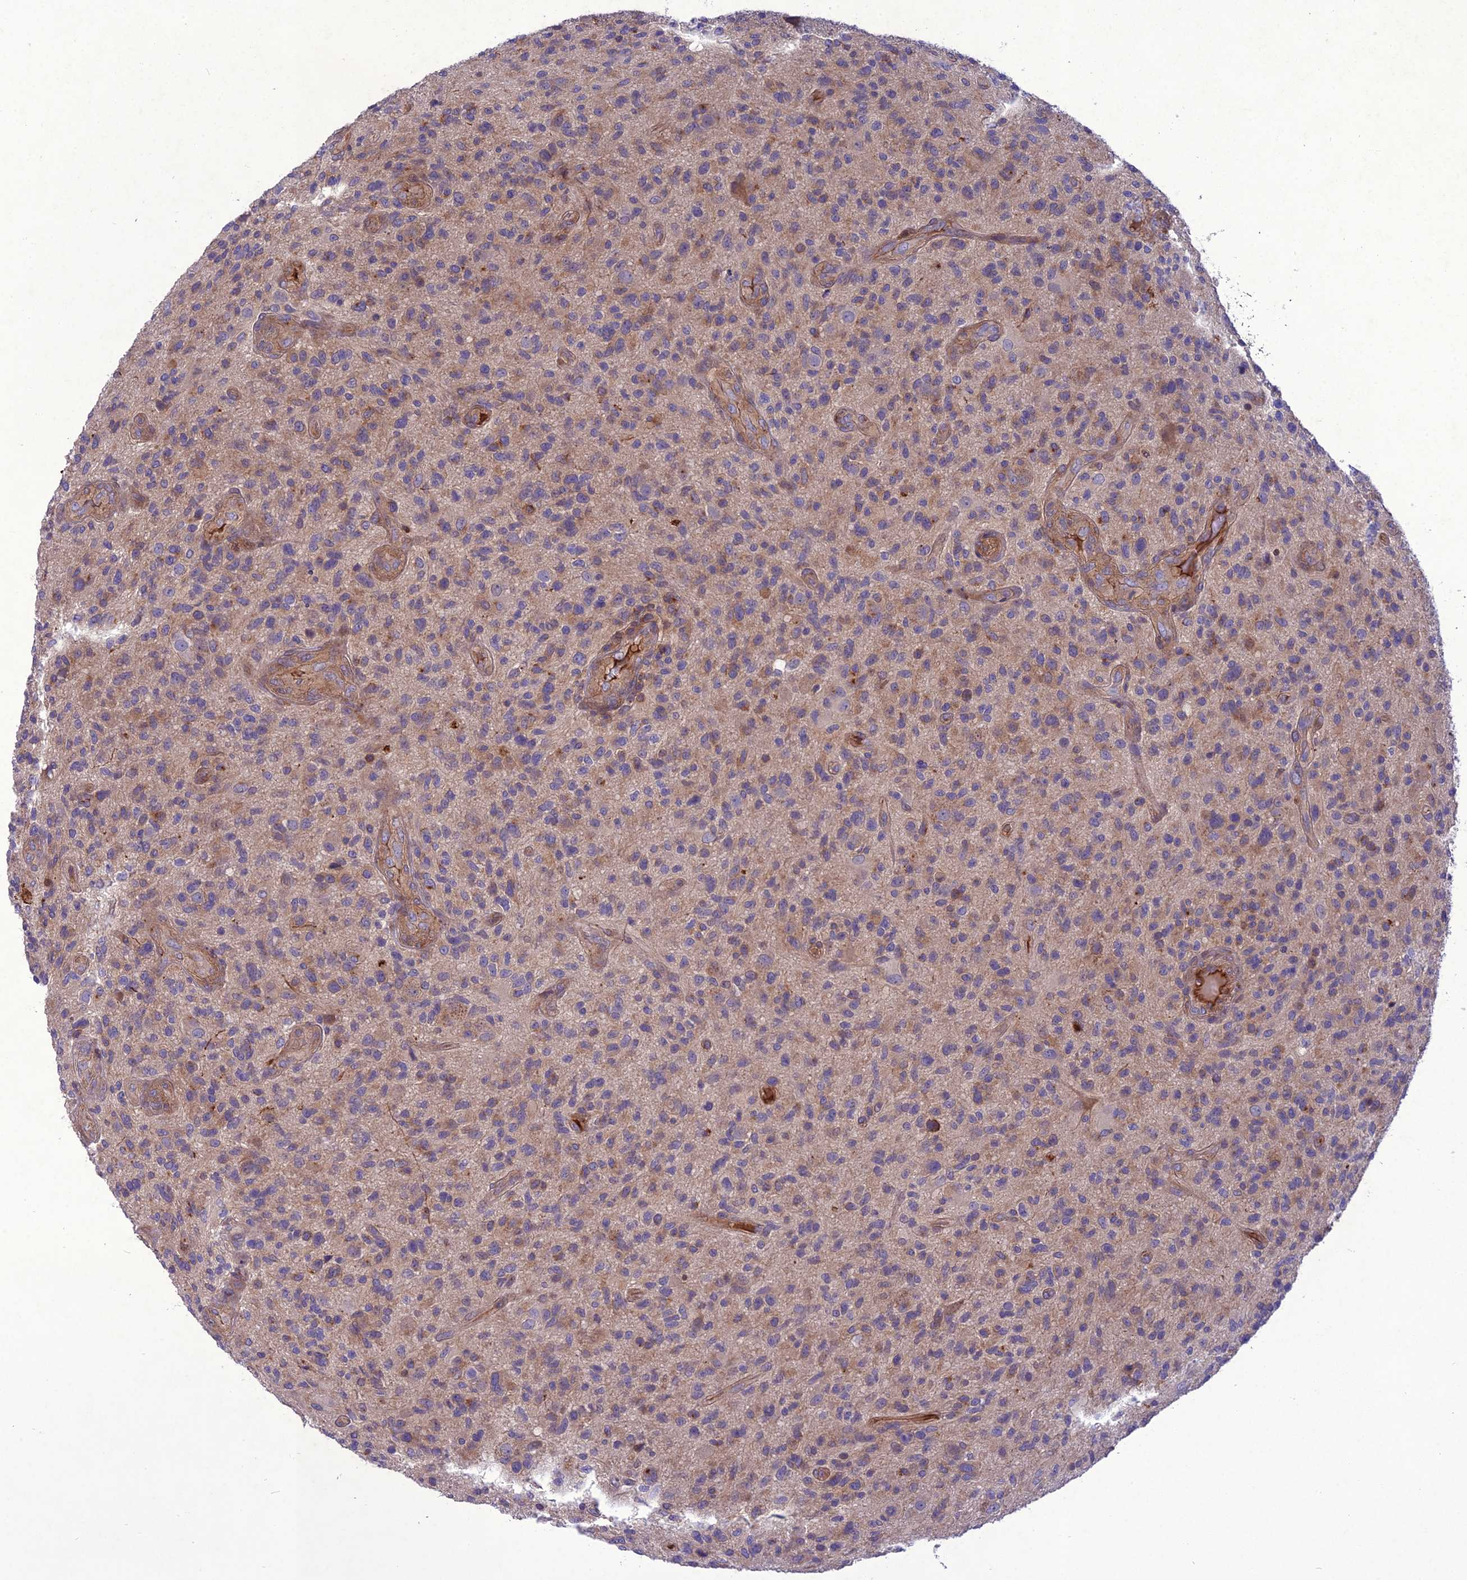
{"staining": {"intensity": "weak", "quantity": "<25%", "location": "cytoplasmic/membranous"}, "tissue": "glioma", "cell_type": "Tumor cells", "image_type": "cancer", "snomed": [{"axis": "morphology", "description": "Glioma, malignant, High grade"}, {"axis": "topography", "description": "Brain"}], "caption": "Immunohistochemistry histopathology image of malignant glioma (high-grade) stained for a protein (brown), which reveals no expression in tumor cells.", "gene": "GDF6", "patient": {"sex": "male", "age": 47}}